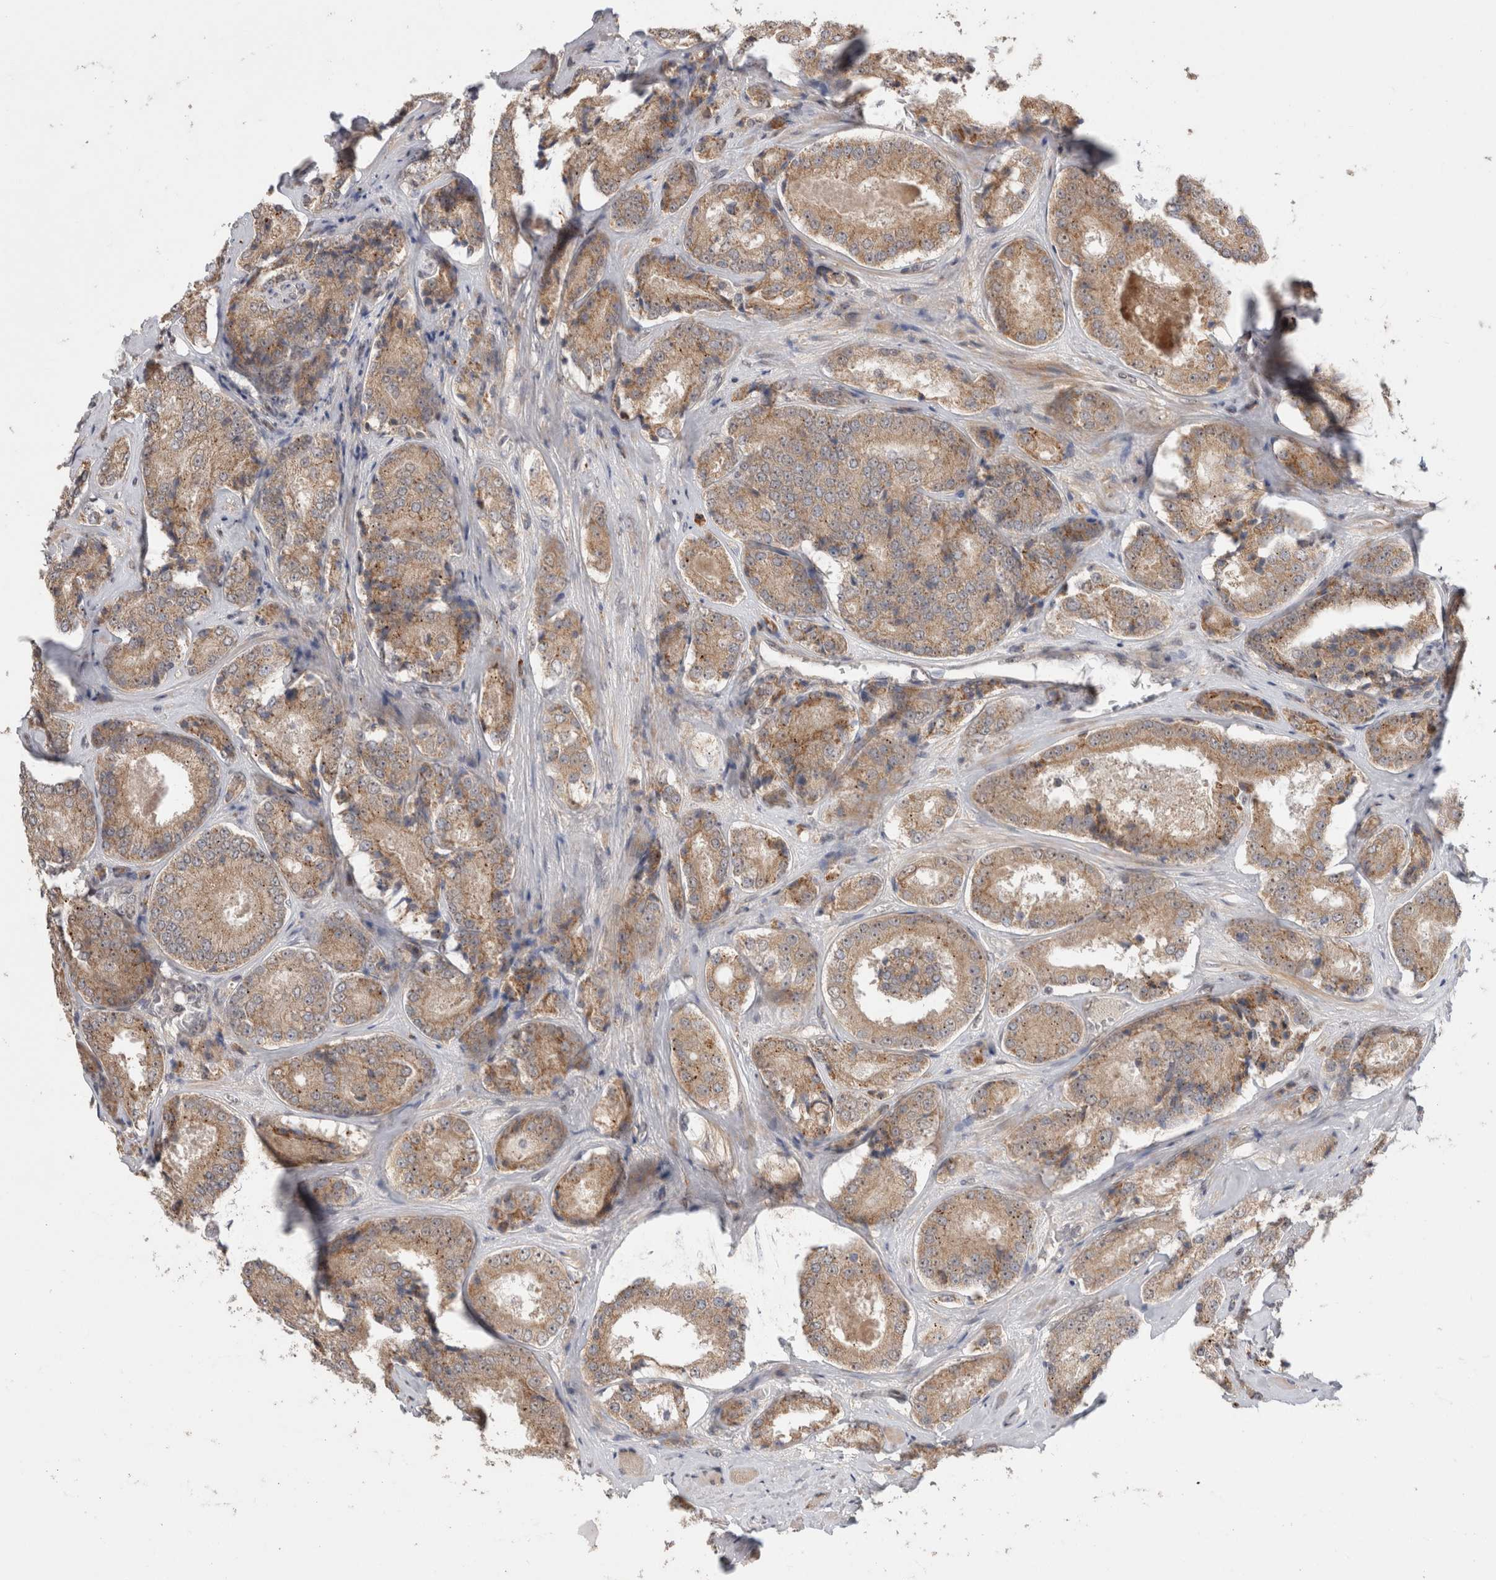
{"staining": {"intensity": "moderate", "quantity": ">75%", "location": "cytoplasmic/membranous"}, "tissue": "prostate cancer", "cell_type": "Tumor cells", "image_type": "cancer", "snomed": [{"axis": "morphology", "description": "Adenocarcinoma, High grade"}, {"axis": "topography", "description": "Prostate"}], "caption": "Protein analysis of adenocarcinoma (high-grade) (prostate) tissue demonstrates moderate cytoplasmic/membranous staining in approximately >75% of tumor cells.", "gene": "SLC29A1", "patient": {"sex": "male", "age": 65}}